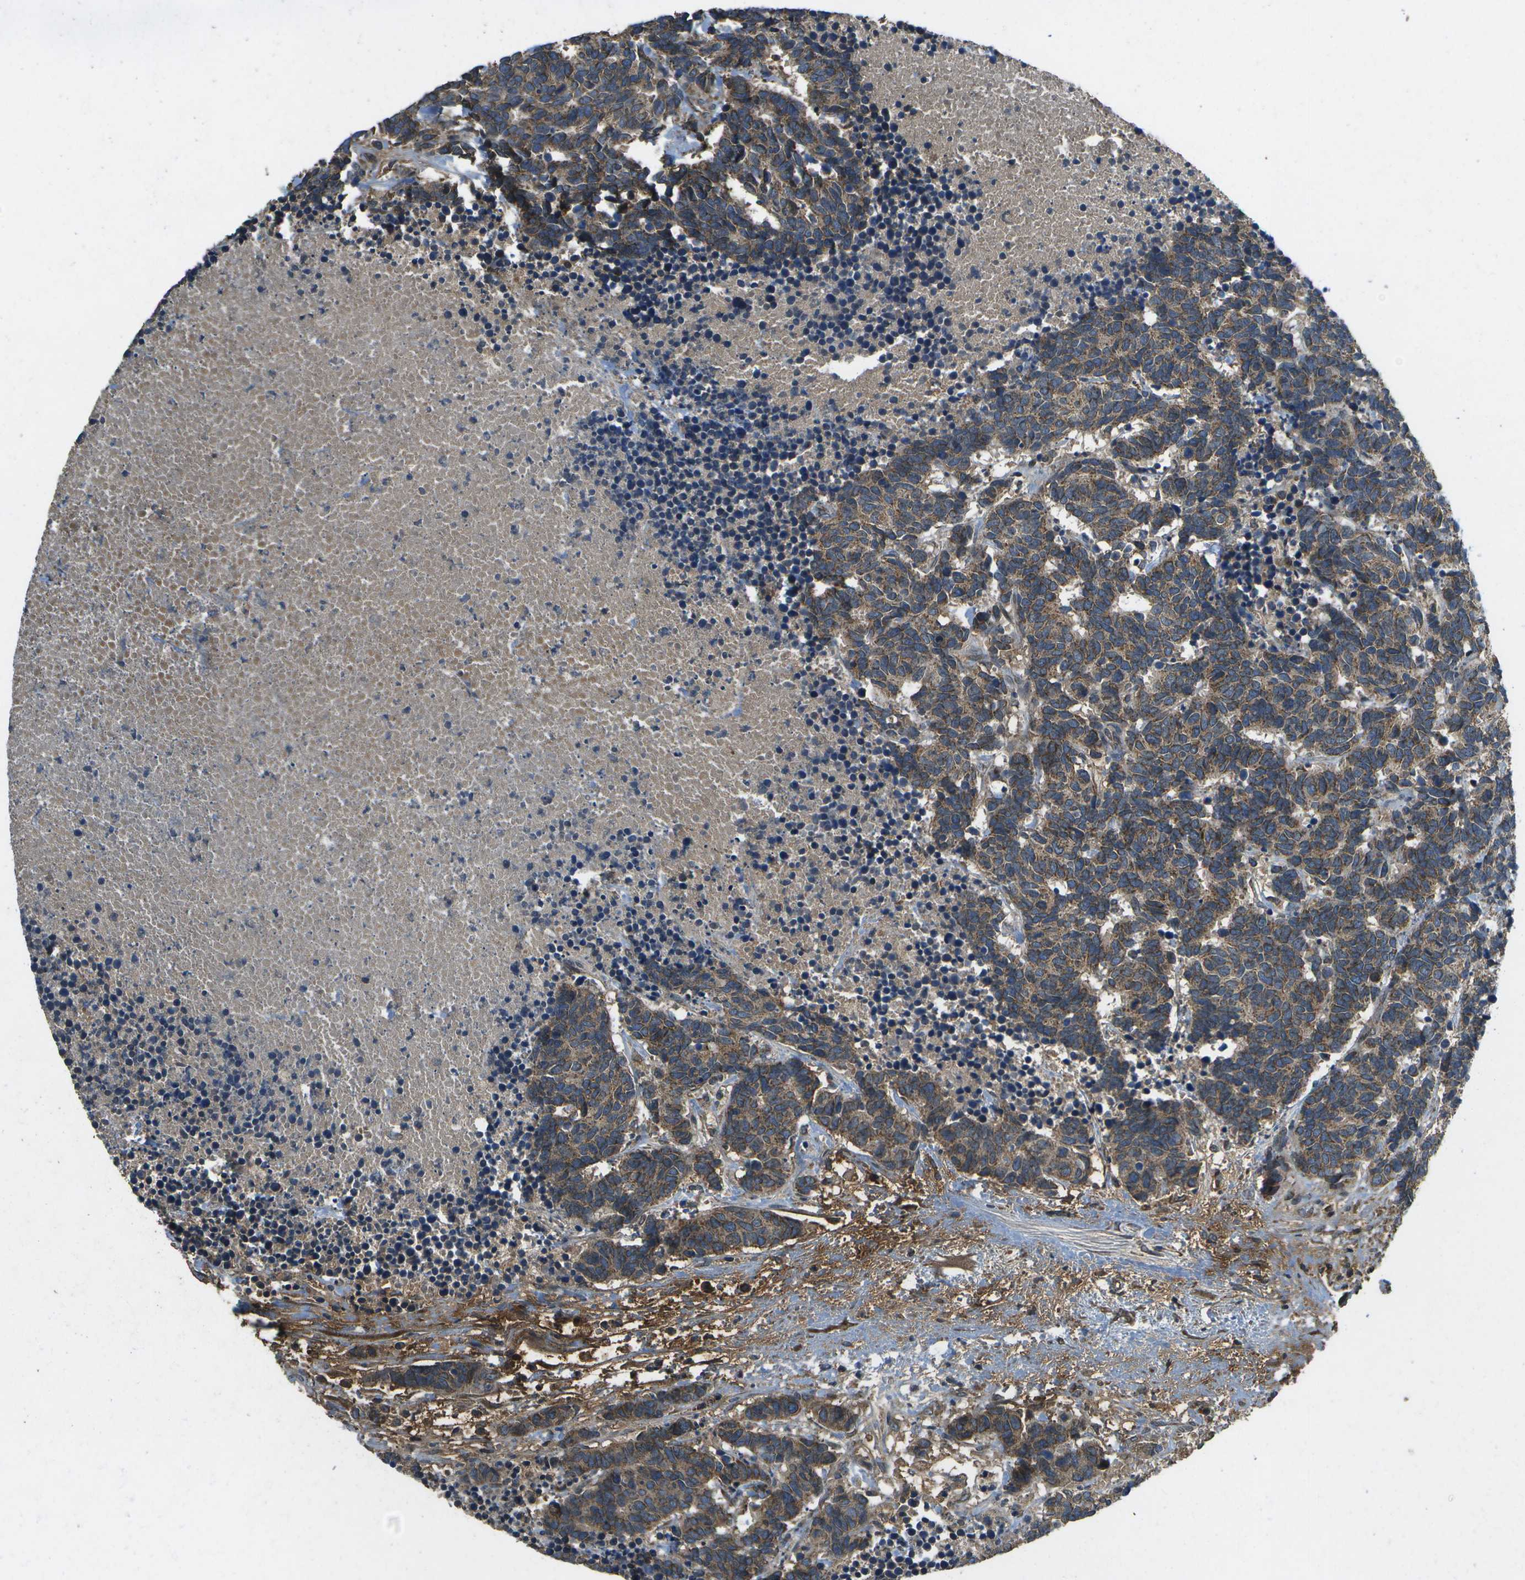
{"staining": {"intensity": "moderate", "quantity": ">75%", "location": "cytoplasmic/membranous"}, "tissue": "carcinoid", "cell_type": "Tumor cells", "image_type": "cancer", "snomed": [{"axis": "morphology", "description": "Carcinoma, NOS"}, {"axis": "morphology", "description": "Carcinoid, malignant, NOS"}, {"axis": "topography", "description": "Urinary bladder"}], "caption": "The photomicrograph shows staining of carcinoid, revealing moderate cytoplasmic/membranous protein staining (brown color) within tumor cells.", "gene": "HFE", "patient": {"sex": "male", "age": 57}}